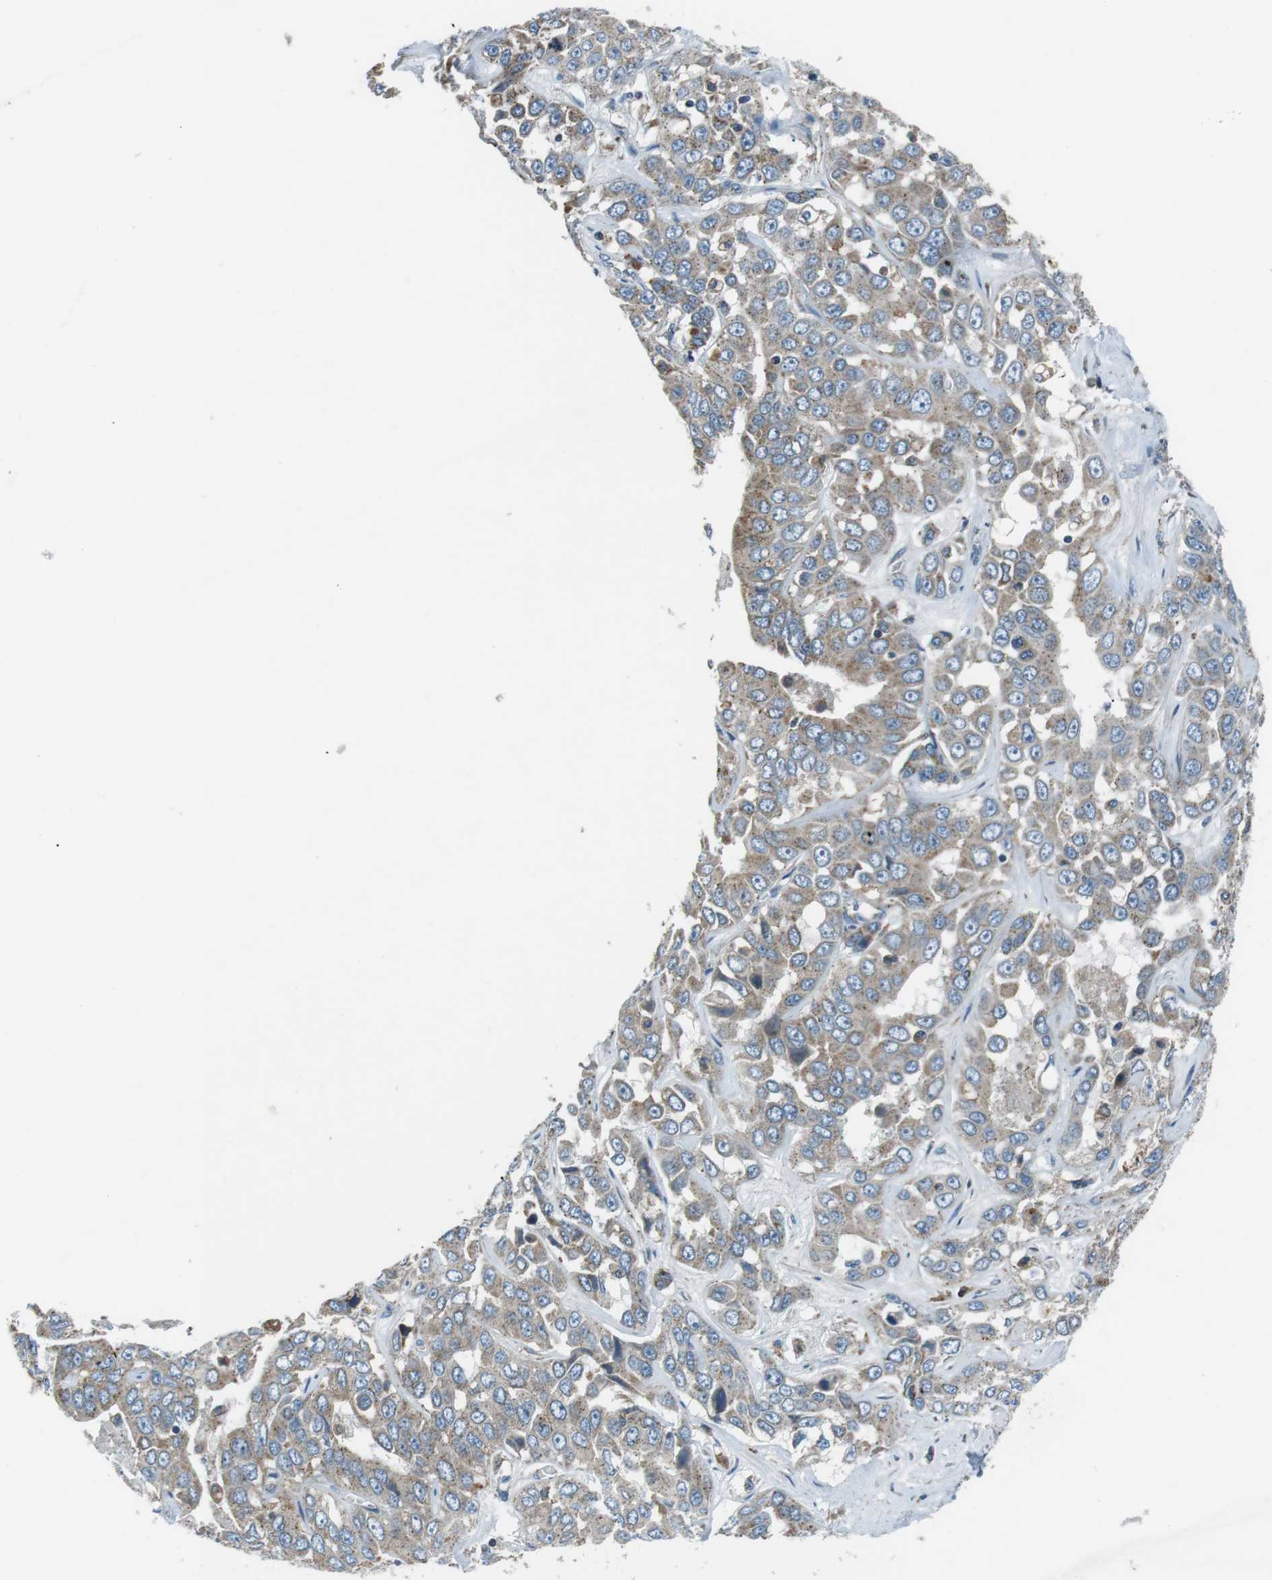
{"staining": {"intensity": "weak", "quantity": ">75%", "location": "cytoplasmic/membranous"}, "tissue": "liver cancer", "cell_type": "Tumor cells", "image_type": "cancer", "snomed": [{"axis": "morphology", "description": "Cholangiocarcinoma"}, {"axis": "topography", "description": "Liver"}], "caption": "IHC (DAB) staining of human liver cancer (cholangiocarcinoma) demonstrates weak cytoplasmic/membranous protein positivity in about >75% of tumor cells. (Brightfield microscopy of DAB IHC at high magnification).", "gene": "FAM3B", "patient": {"sex": "female", "age": 52}}